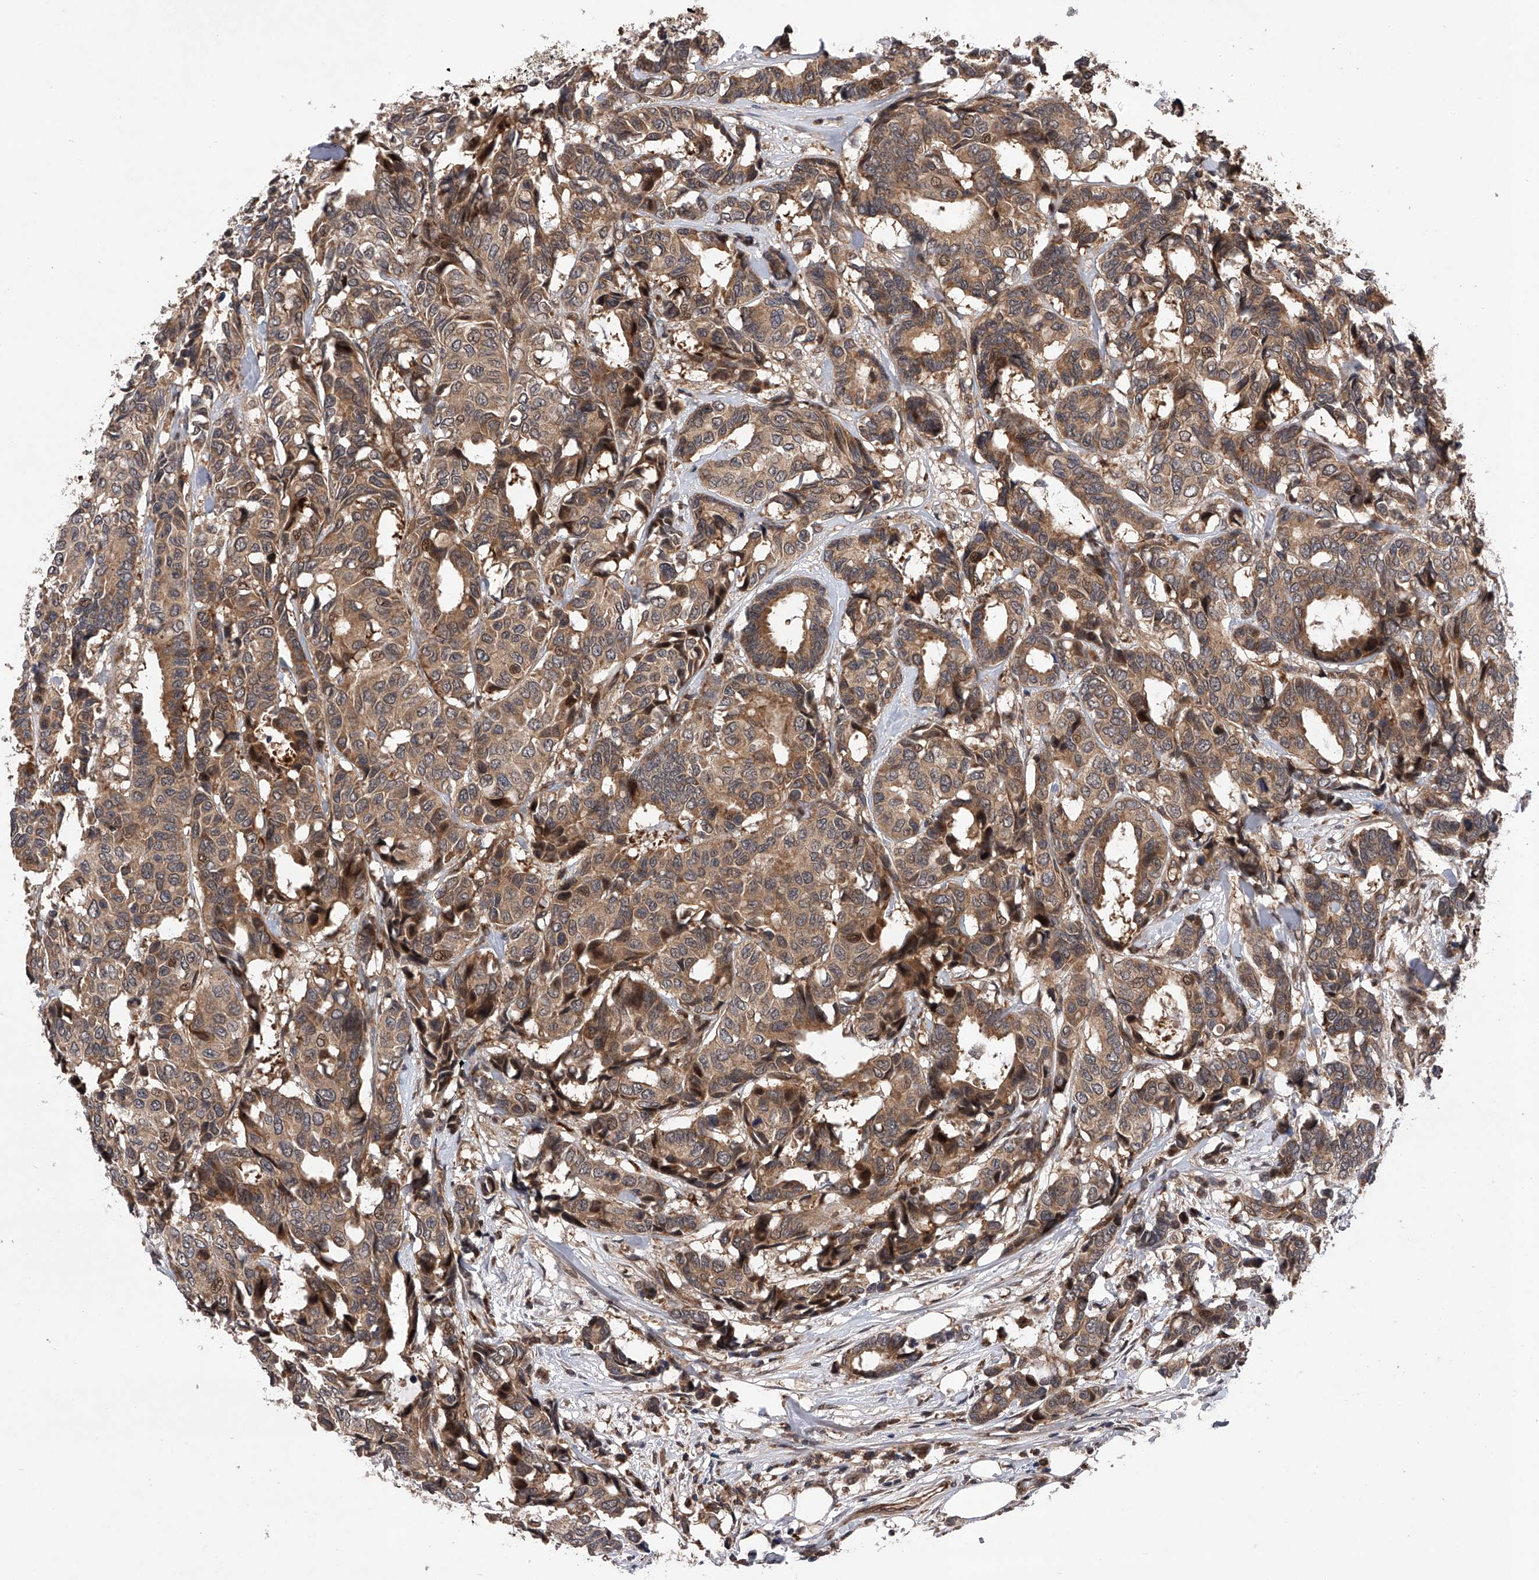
{"staining": {"intensity": "moderate", "quantity": ">75%", "location": "cytoplasmic/membranous"}, "tissue": "breast cancer", "cell_type": "Tumor cells", "image_type": "cancer", "snomed": [{"axis": "morphology", "description": "Duct carcinoma"}, {"axis": "topography", "description": "Breast"}], "caption": "The image shows a brown stain indicating the presence of a protein in the cytoplasmic/membranous of tumor cells in breast cancer.", "gene": "MAP3K11", "patient": {"sex": "female", "age": 87}}